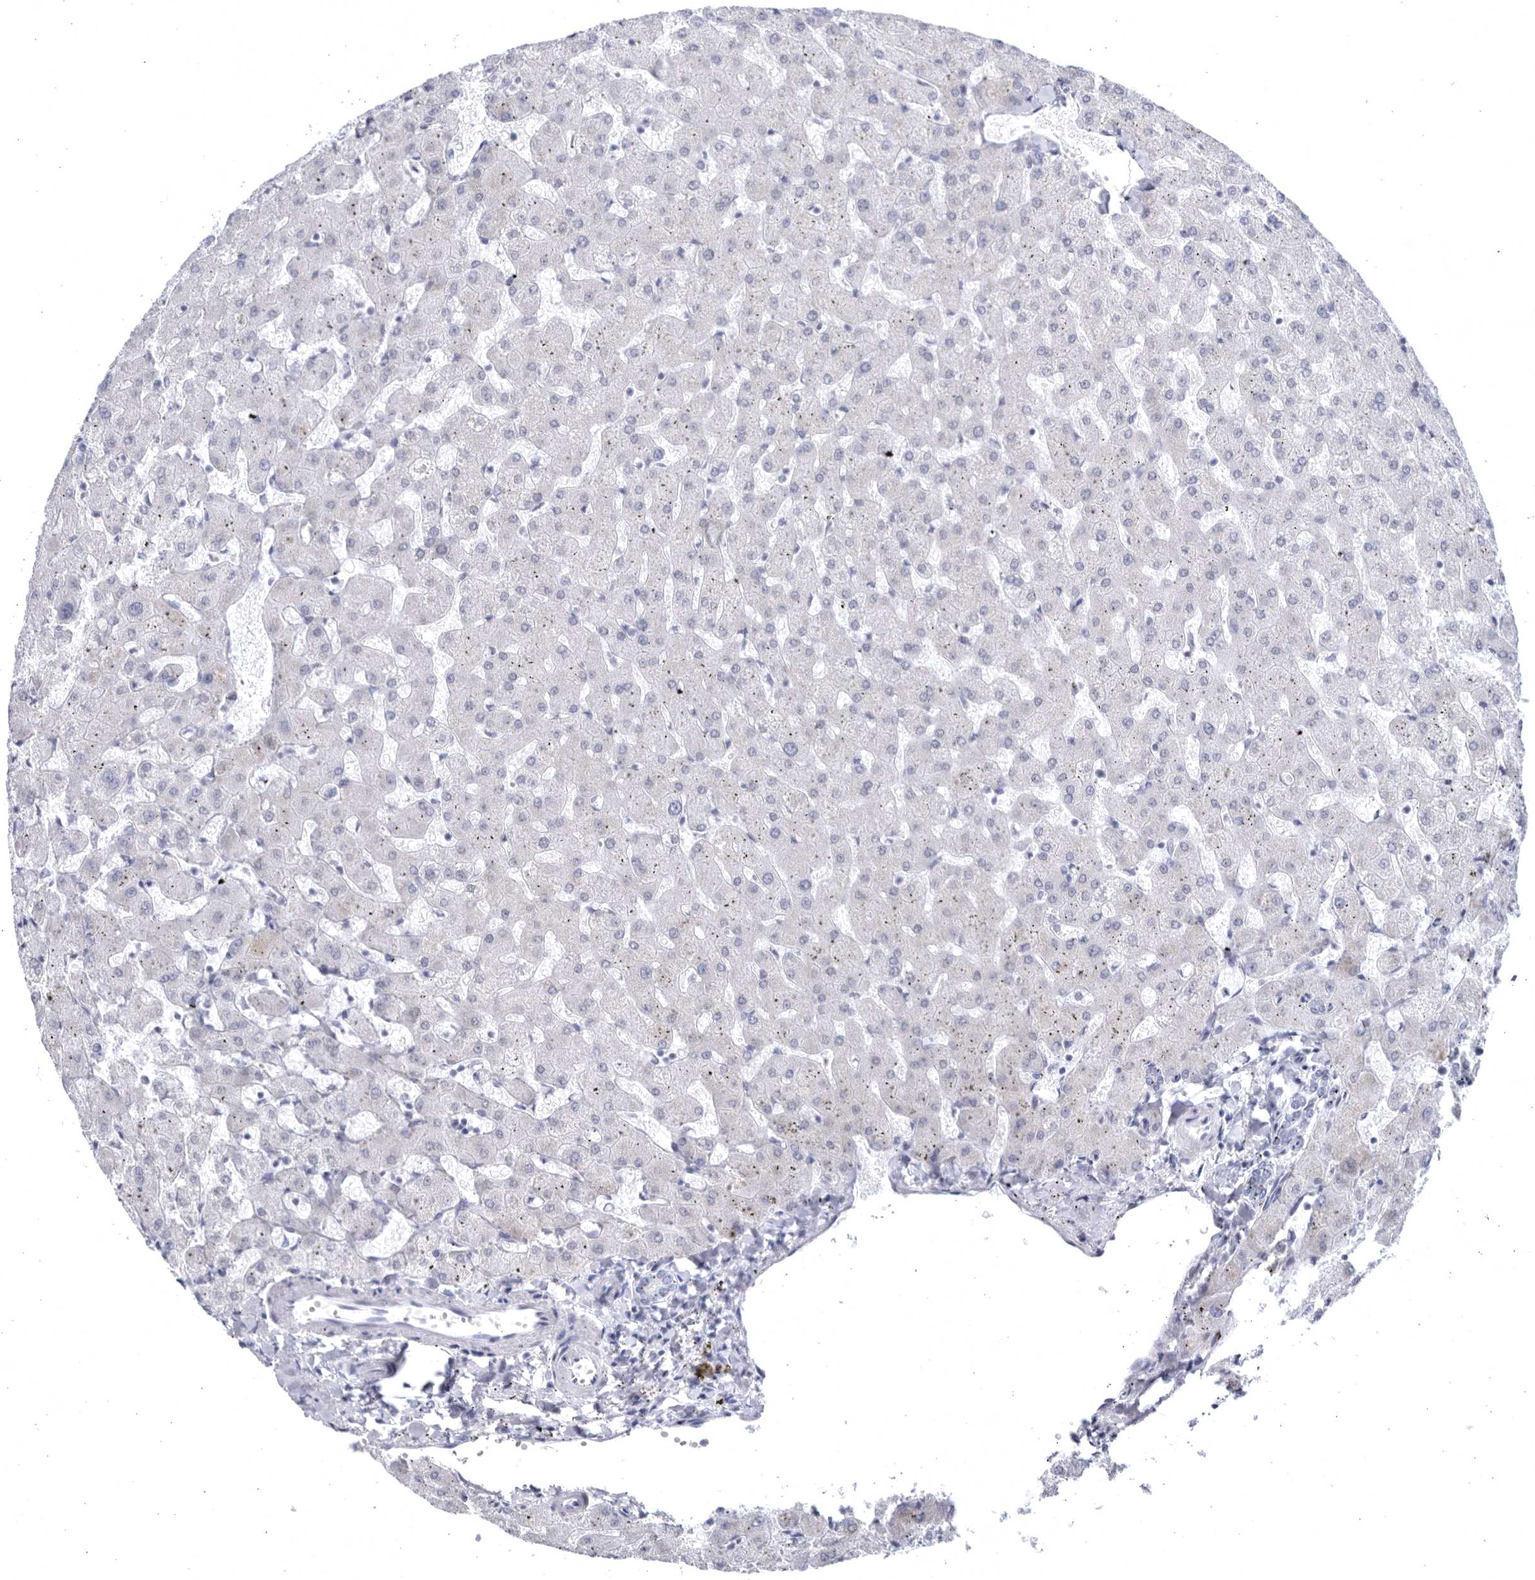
{"staining": {"intensity": "negative", "quantity": "none", "location": "none"}, "tissue": "liver", "cell_type": "Cholangiocytes", "image_type": "normal", "snomed": [{"axis": "morphology", "description": "Normal tissue, NOS"}, {"axis": "topography", "description": "Liver"}], "caption": "The image shows no staining of cholangiocytes in unremarkable liver. (Stains: DAB immunohistochemistry with hematoxylin counter stain, Microscopy: brightfield microscopy at high magnification).", "gene": "CCDC181", "patient": {"sex": "female", "age": 63}}